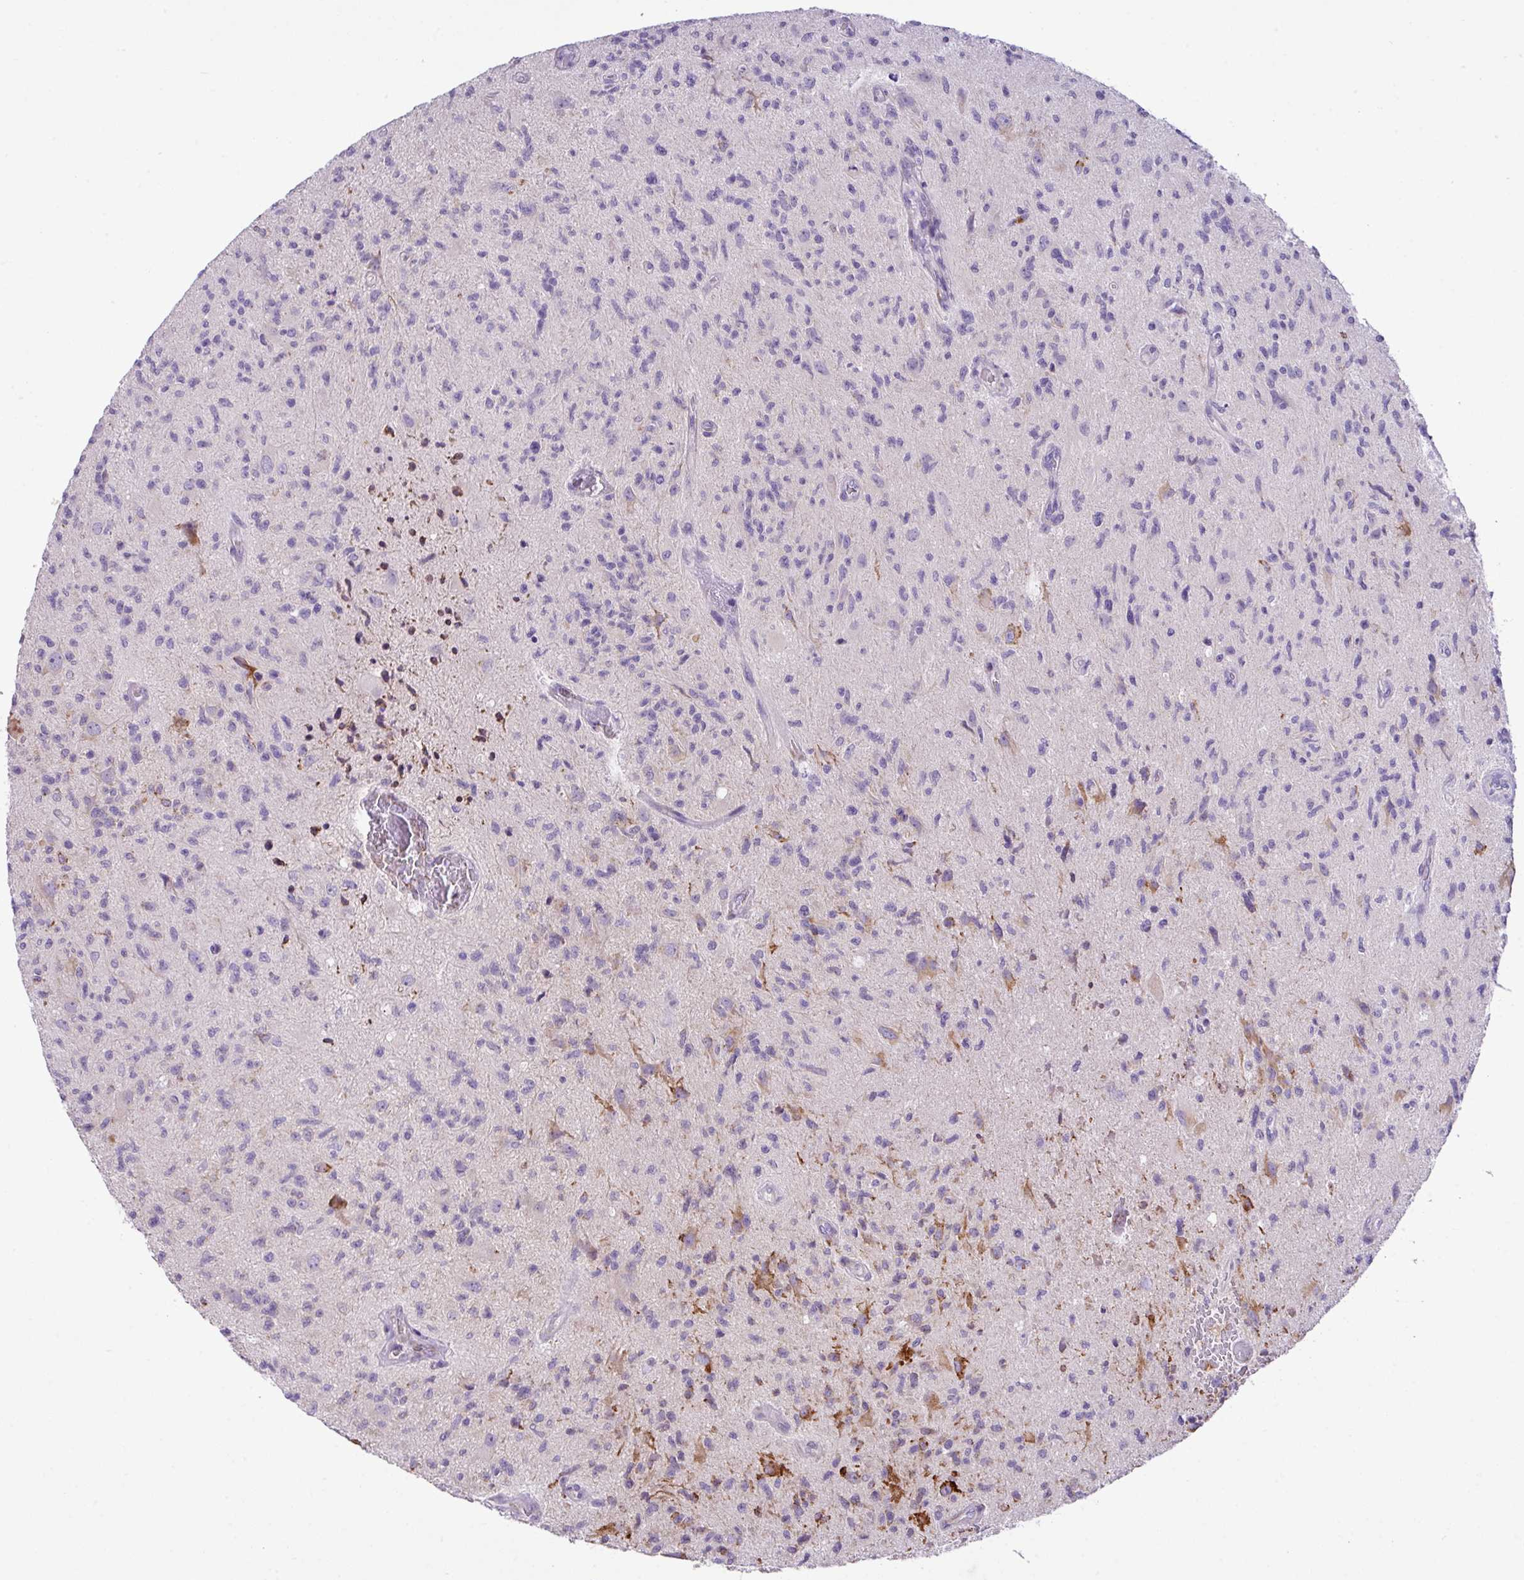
{"staining": {"intensity": "moderate", "quantity": "<25%", "location": "cytoplasmic/membranous"}, "tissue": "glioma", "cell_type": "Tumor cells", "image_type": "cancer", "snomed": [{"axis": "morphology", "description": "Glioma, malignant, High grade"}, {"axis": "topography", "description": "Brain"}], "caption": "Brown immunohistochemical staining in glioma exhibits moderate cytoplasmic/membranous staining in approximately <25% of tumor cells.", "gene": "CFAP97", "patient": {"sex": "male", "age": 67}}